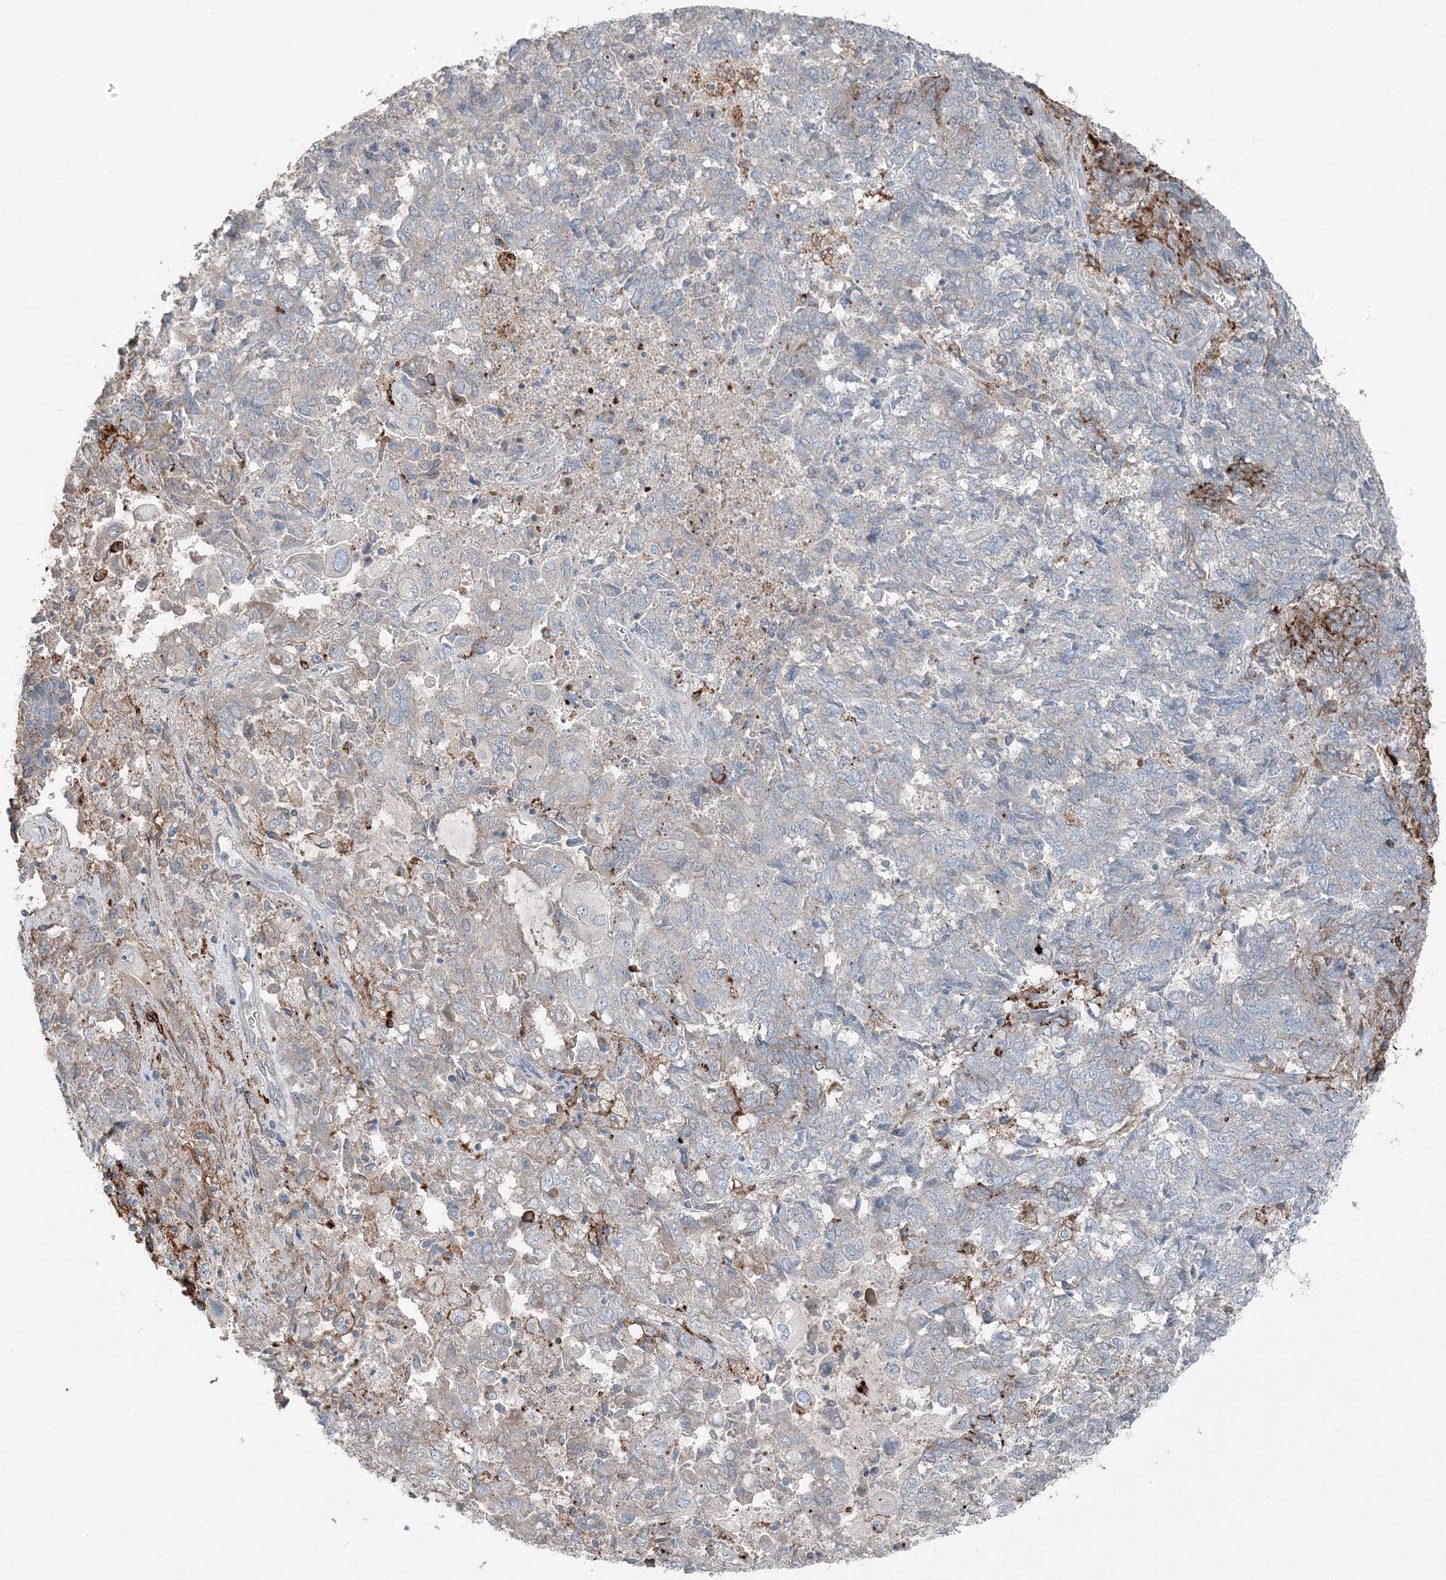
{"staining": {"intensity": "moderate", "quantity": "<25%", "location": "cytoplasmic/membranous"}, "tissue": "endometrial cancer", "cell_type": "Tumor cells", "image_type": "cancer", "snomed": [{"axis": "morphology", "description": "Adenocarcinoma, NOS"}, {"axis": "topography", "description": "Endometrium"}], "caption": "Moderate cytoplasmic/membranous protein positivity is appreciated in about <25% of tumor cells in endometrial cancer.", "gene": "KY", "patient": {"sex": "female", "age": 80}}